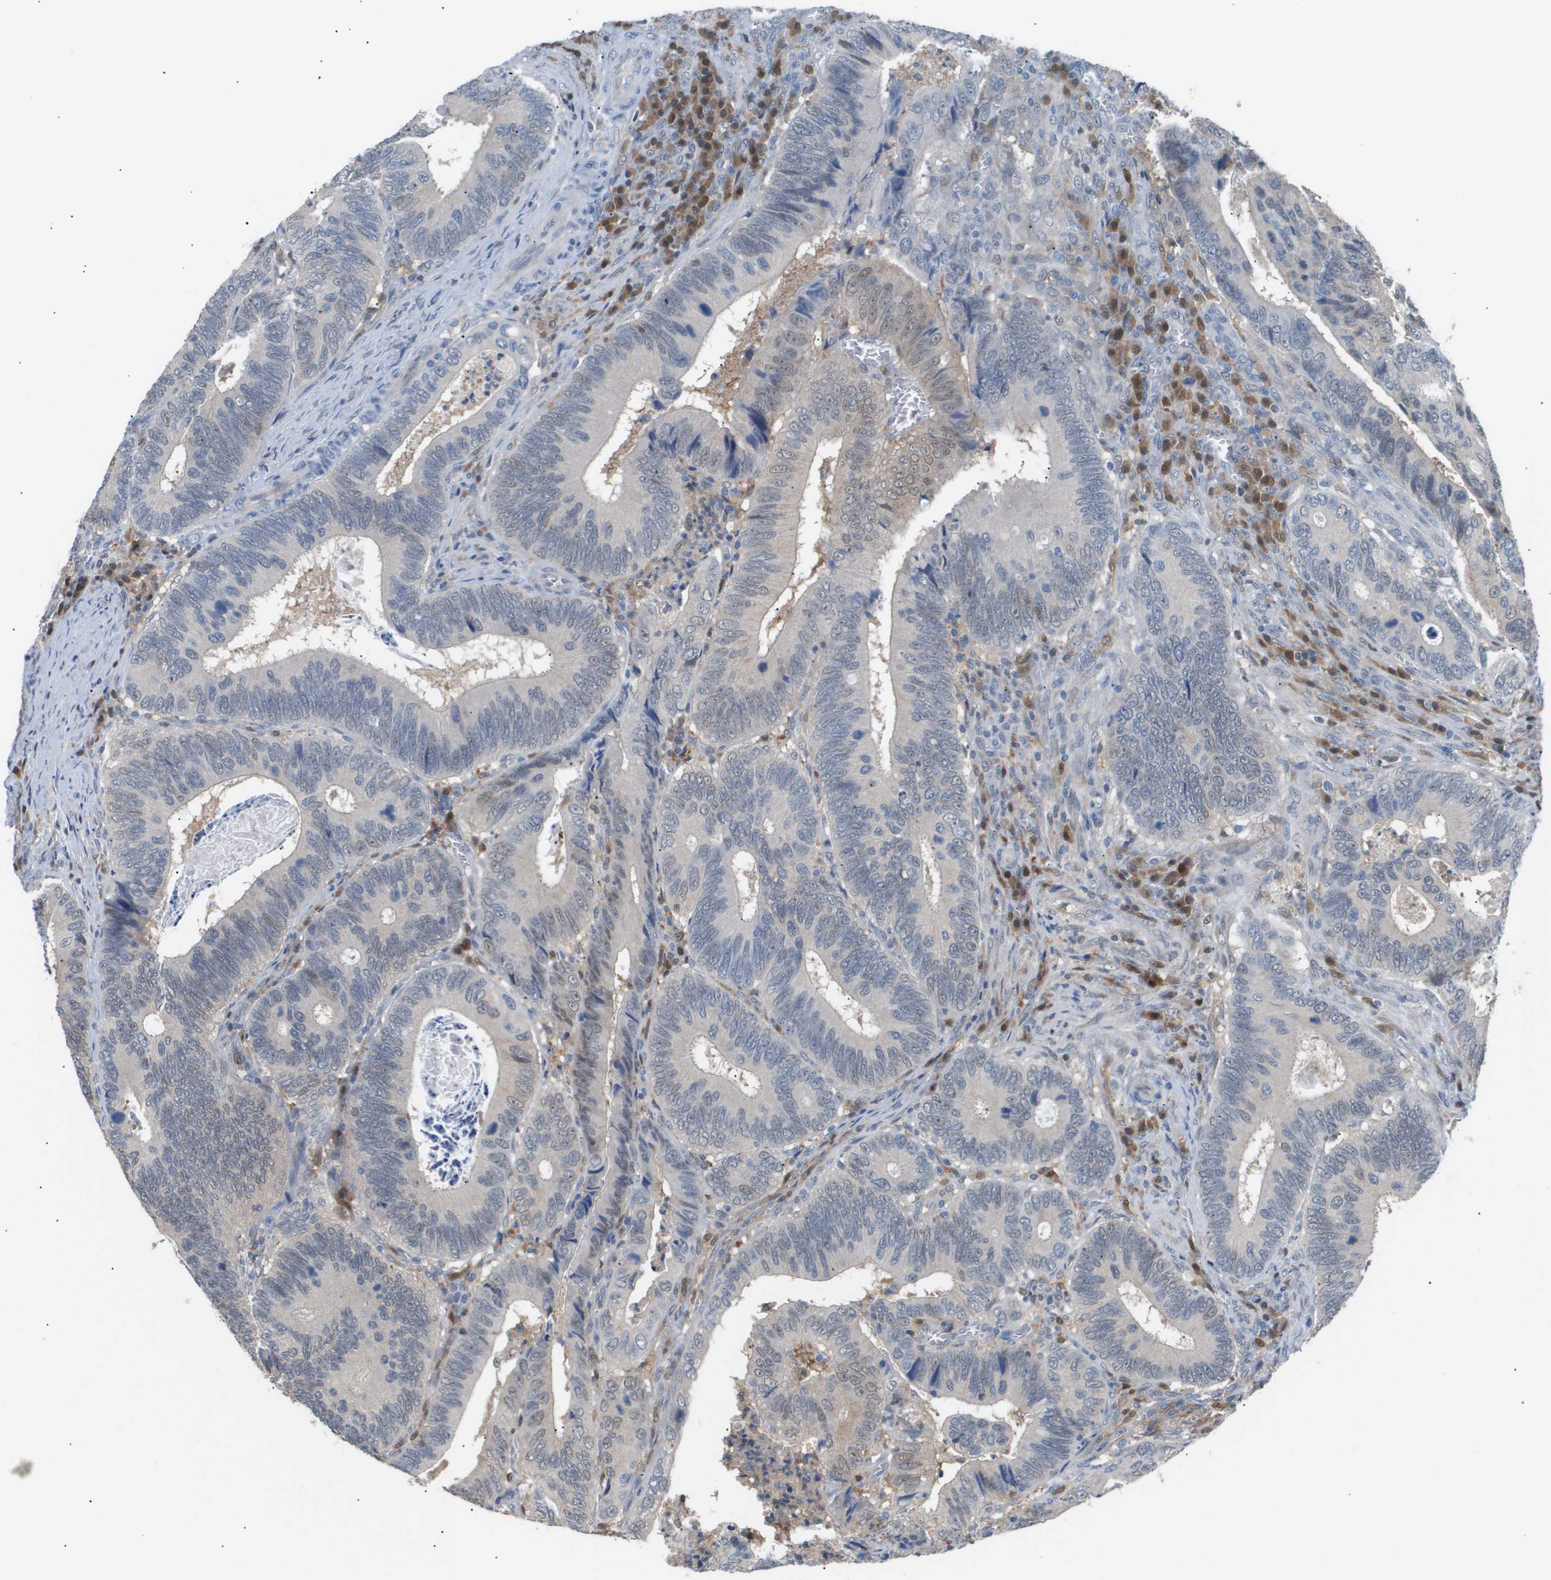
{"staining": {"intensity": "weak", "quantity": "<25%", "location": "cytoplasmic/membranous,nuclear"}, "tissue": "colorectal cancer", "cell_type": "Tumor cells", "image_type": "cancer", "snomed": [{"axis": "morphology", "description": "Inflammation, NOS"}, {"axis": "morphology", "description": "Adenocarcinoma, NOS"}, {"axis": "topography", "description": "Colon"}], "caption": "Immunohistochemical staining of human colorectal cancer demonstrates no significant positivity in tumor cells. (Stains: DAB (3,3'-diaminobenzidine) immunohistochemistry with hematoxylin counter stain, Microscopy: brightfield microscopy at high magnification).", "gene": "AKR1A1", "patient": {"sex": "male", "age": 72}}